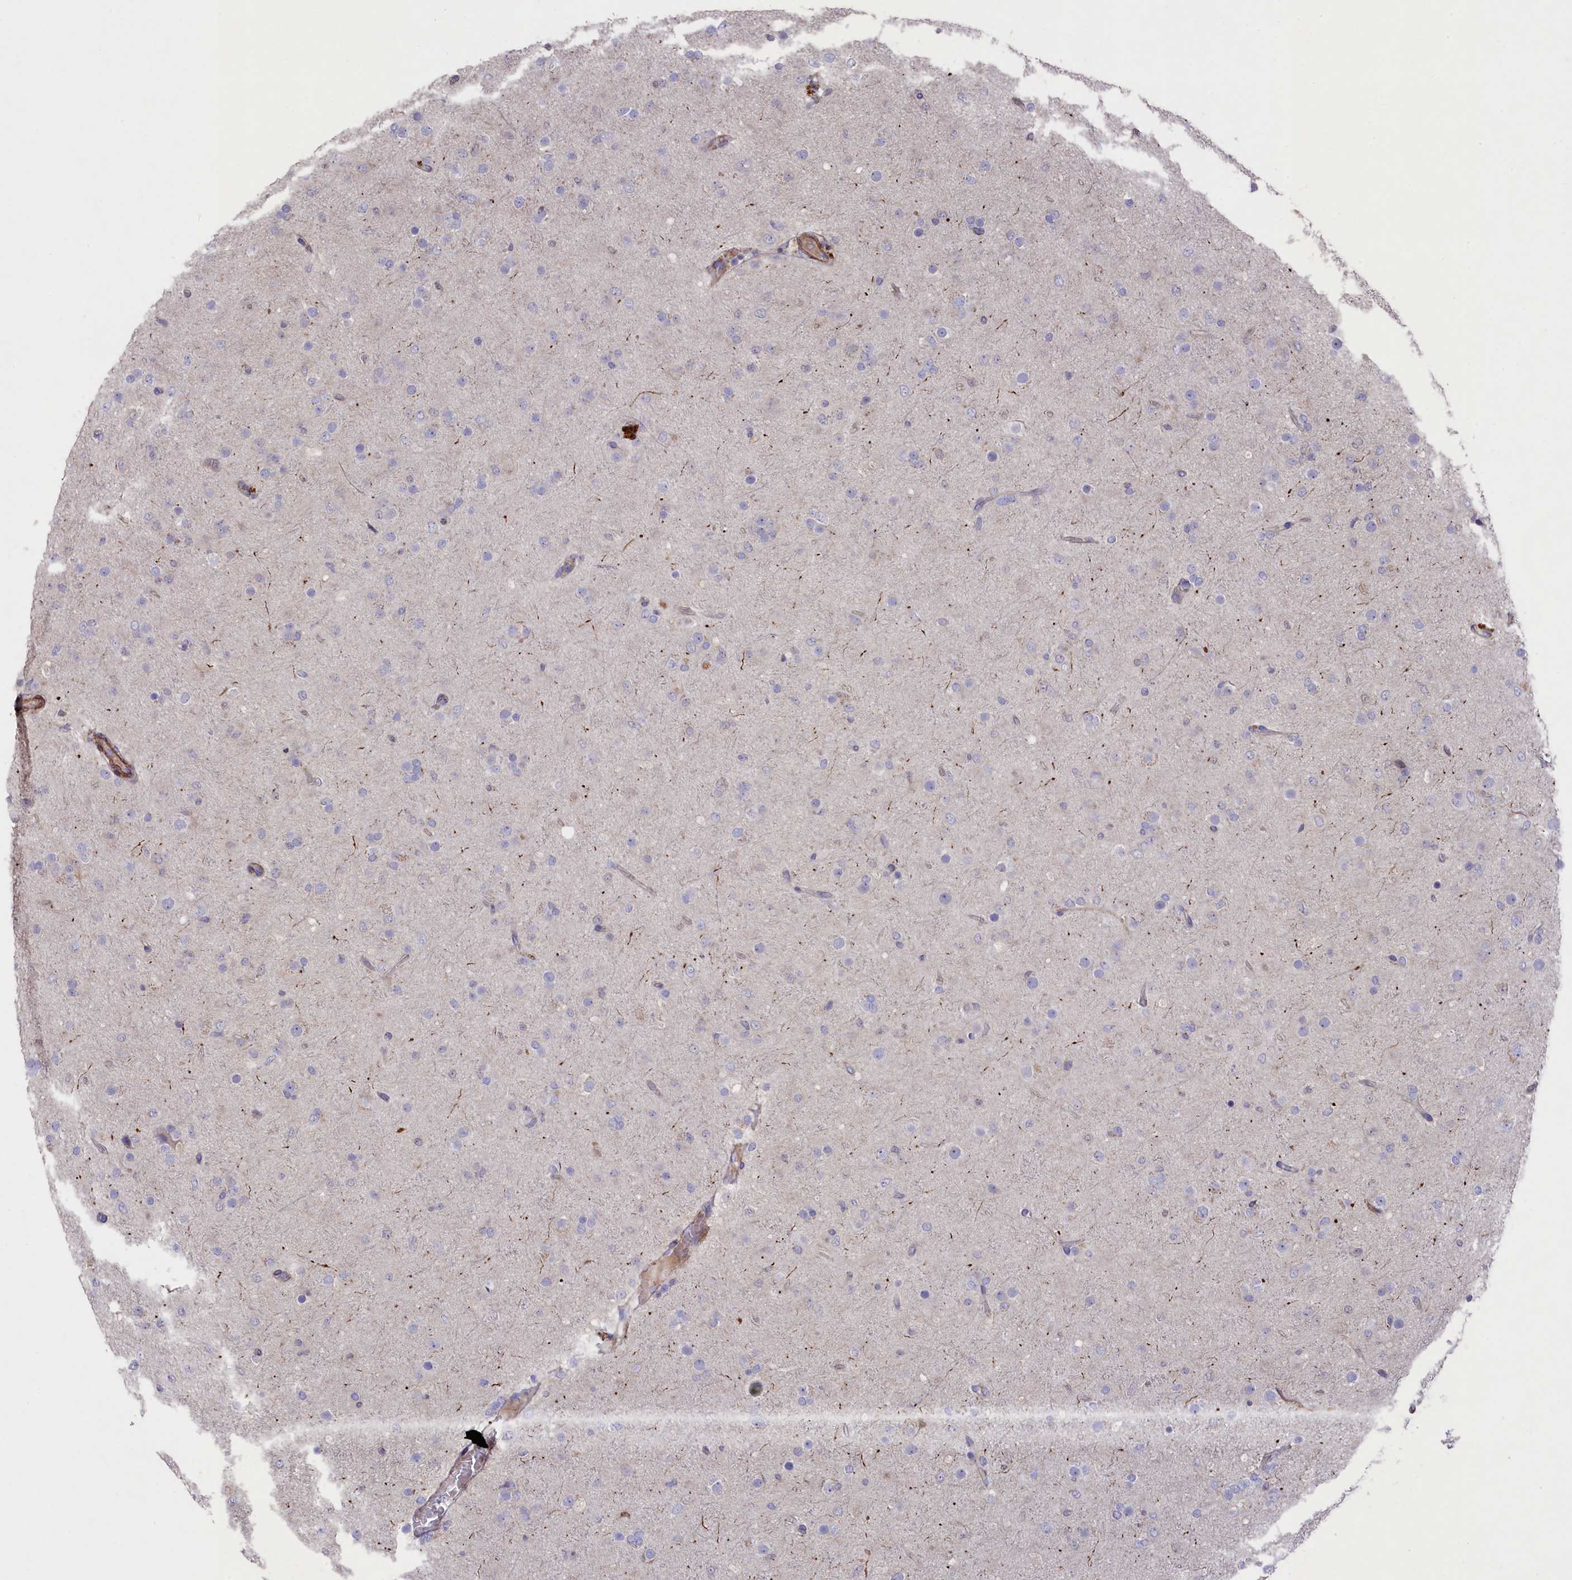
{"staining": {"intensity": "negative", "quantity": "none", "location": "none"}, "tissue": "glioma", "cell_type": "Tumor cells", "image_type": "cancer", "snomed": [{"axis": "morphology", "description": "Glioma, malignant, Low grade"}, {"axis": "topography", "description": "Brain"}], "caption": "Glioma was stained to show a protein in brown. There is no significant staining in tumor cells.", "gene": "RAPSN", "patient": {"sex": "male", "age": 65}}